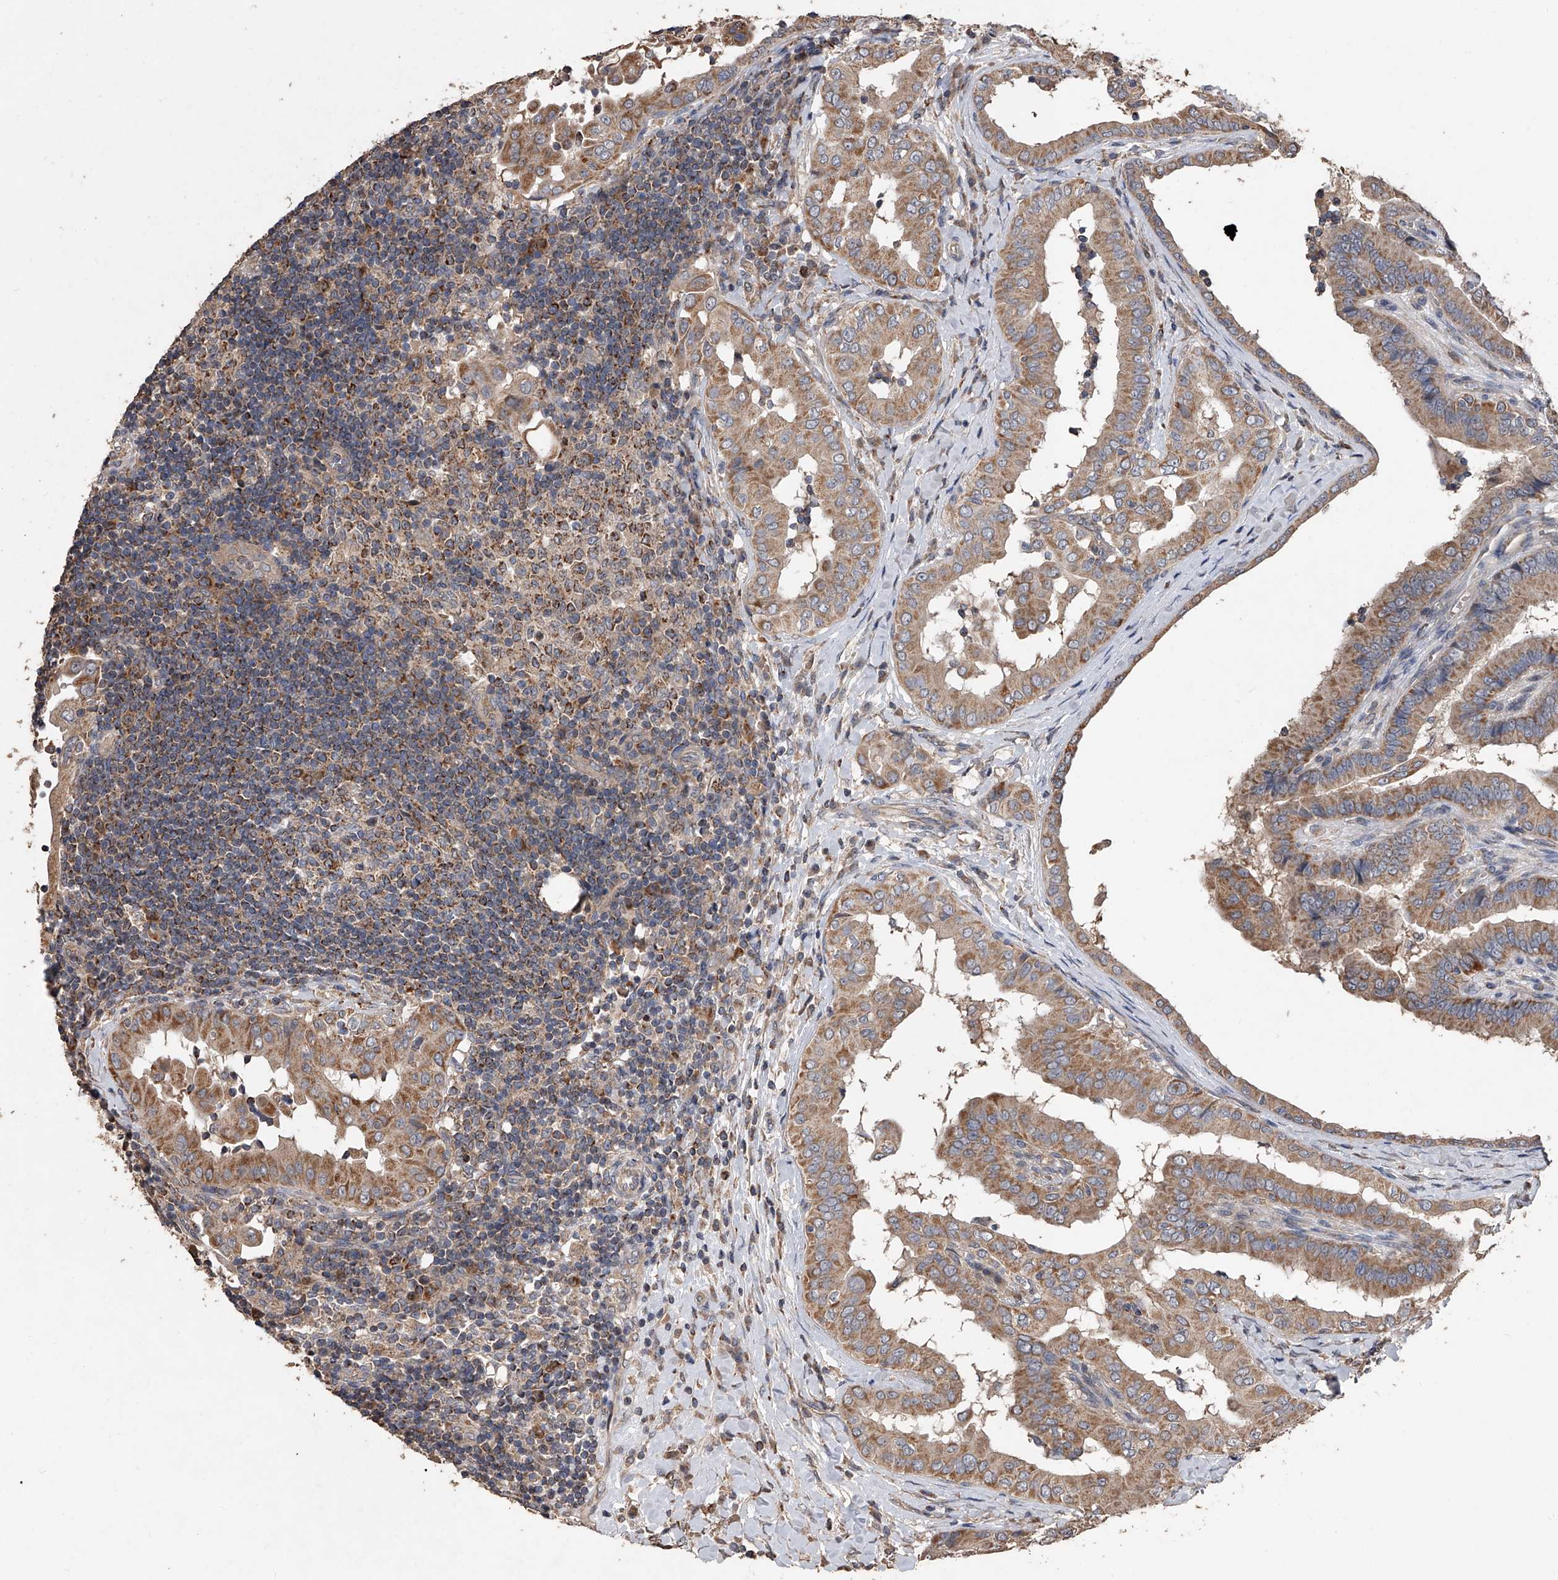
{"staining": {"intensity": "moderate", "quantity": ">75%", "location": "cytoplasmic/membranous"}, "tissue": "thyroid cancer", "cell_type": "Tumor cells", "image_type": "cancer", "snomed": [{"axis": "morphology", "description": "Papillary adenocarcinoma, NOS"}, {"axis": "topography", "description": "Thyroid gland"}], "caption": "Immunohistochemical staining of human papillary adenocarcinoma (thyroid) displays moderate cytoplasmic/membranous protein staining in approximately >75% of tumor cells. Using DAB (brown) and hematoxylin (blue) stains, captured at high magnification using brightfield microscopy.", "gene": "LTV1", "patient": {"sex": "male", "age": 33}}